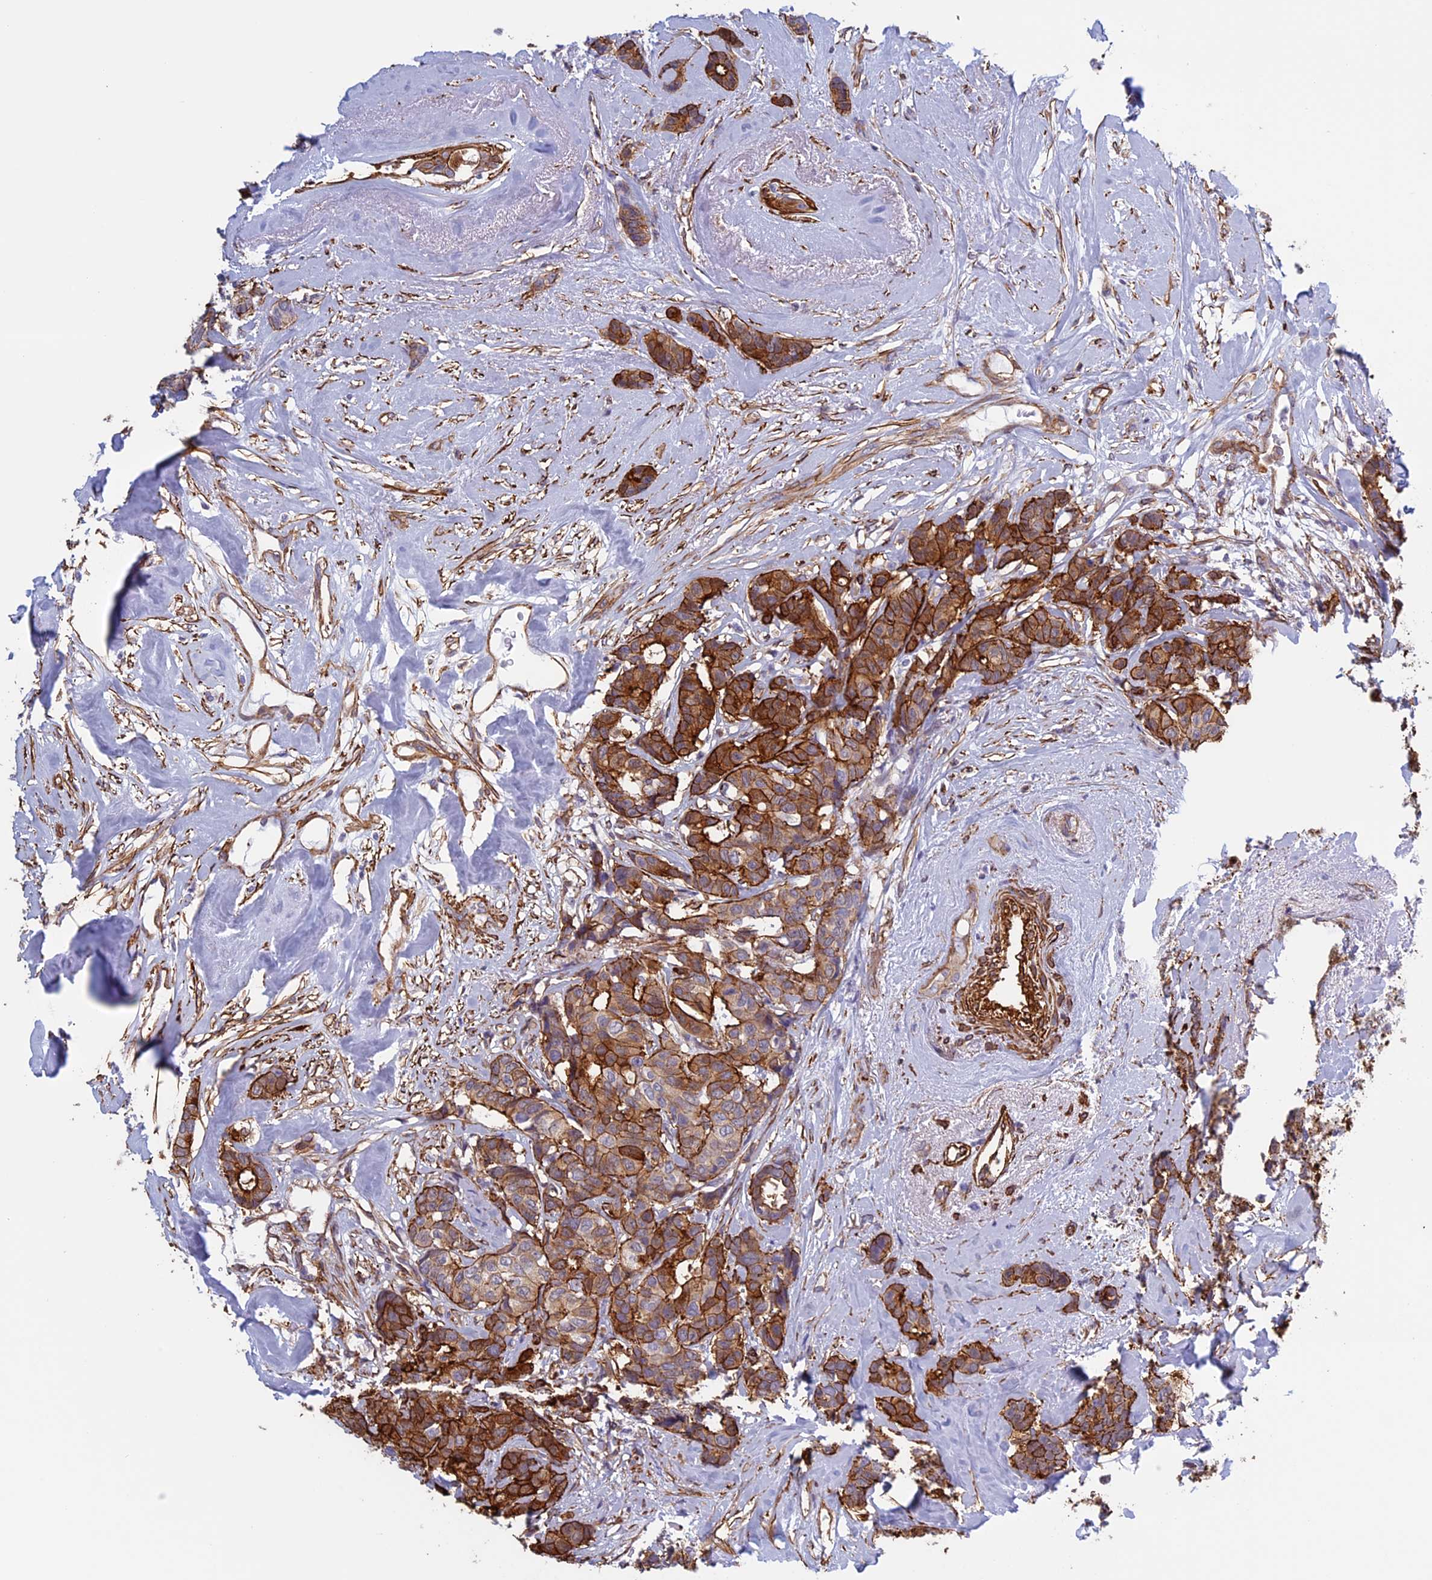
{"staining": {"intensity": "strong", "quantity": ">75%", "location": "cytoplasmic/membranous"}, "tissue": "breast cancer", "cell_type": "Tumor cells", "image_type": "cancer", "snomed": [{"axis": "morphology", "description": "Duct carcinoma"}, {"axis": "topography", "description": "Breast"}], "caption": "Tumor cells show high levels of strong cytoplasmic/membranous staining in about >75% of cells in breast cancer (infiltrating ductal carcinoma).", "gene": "ANGPTL2", "patient": {"sex": "female", "age": 87}}